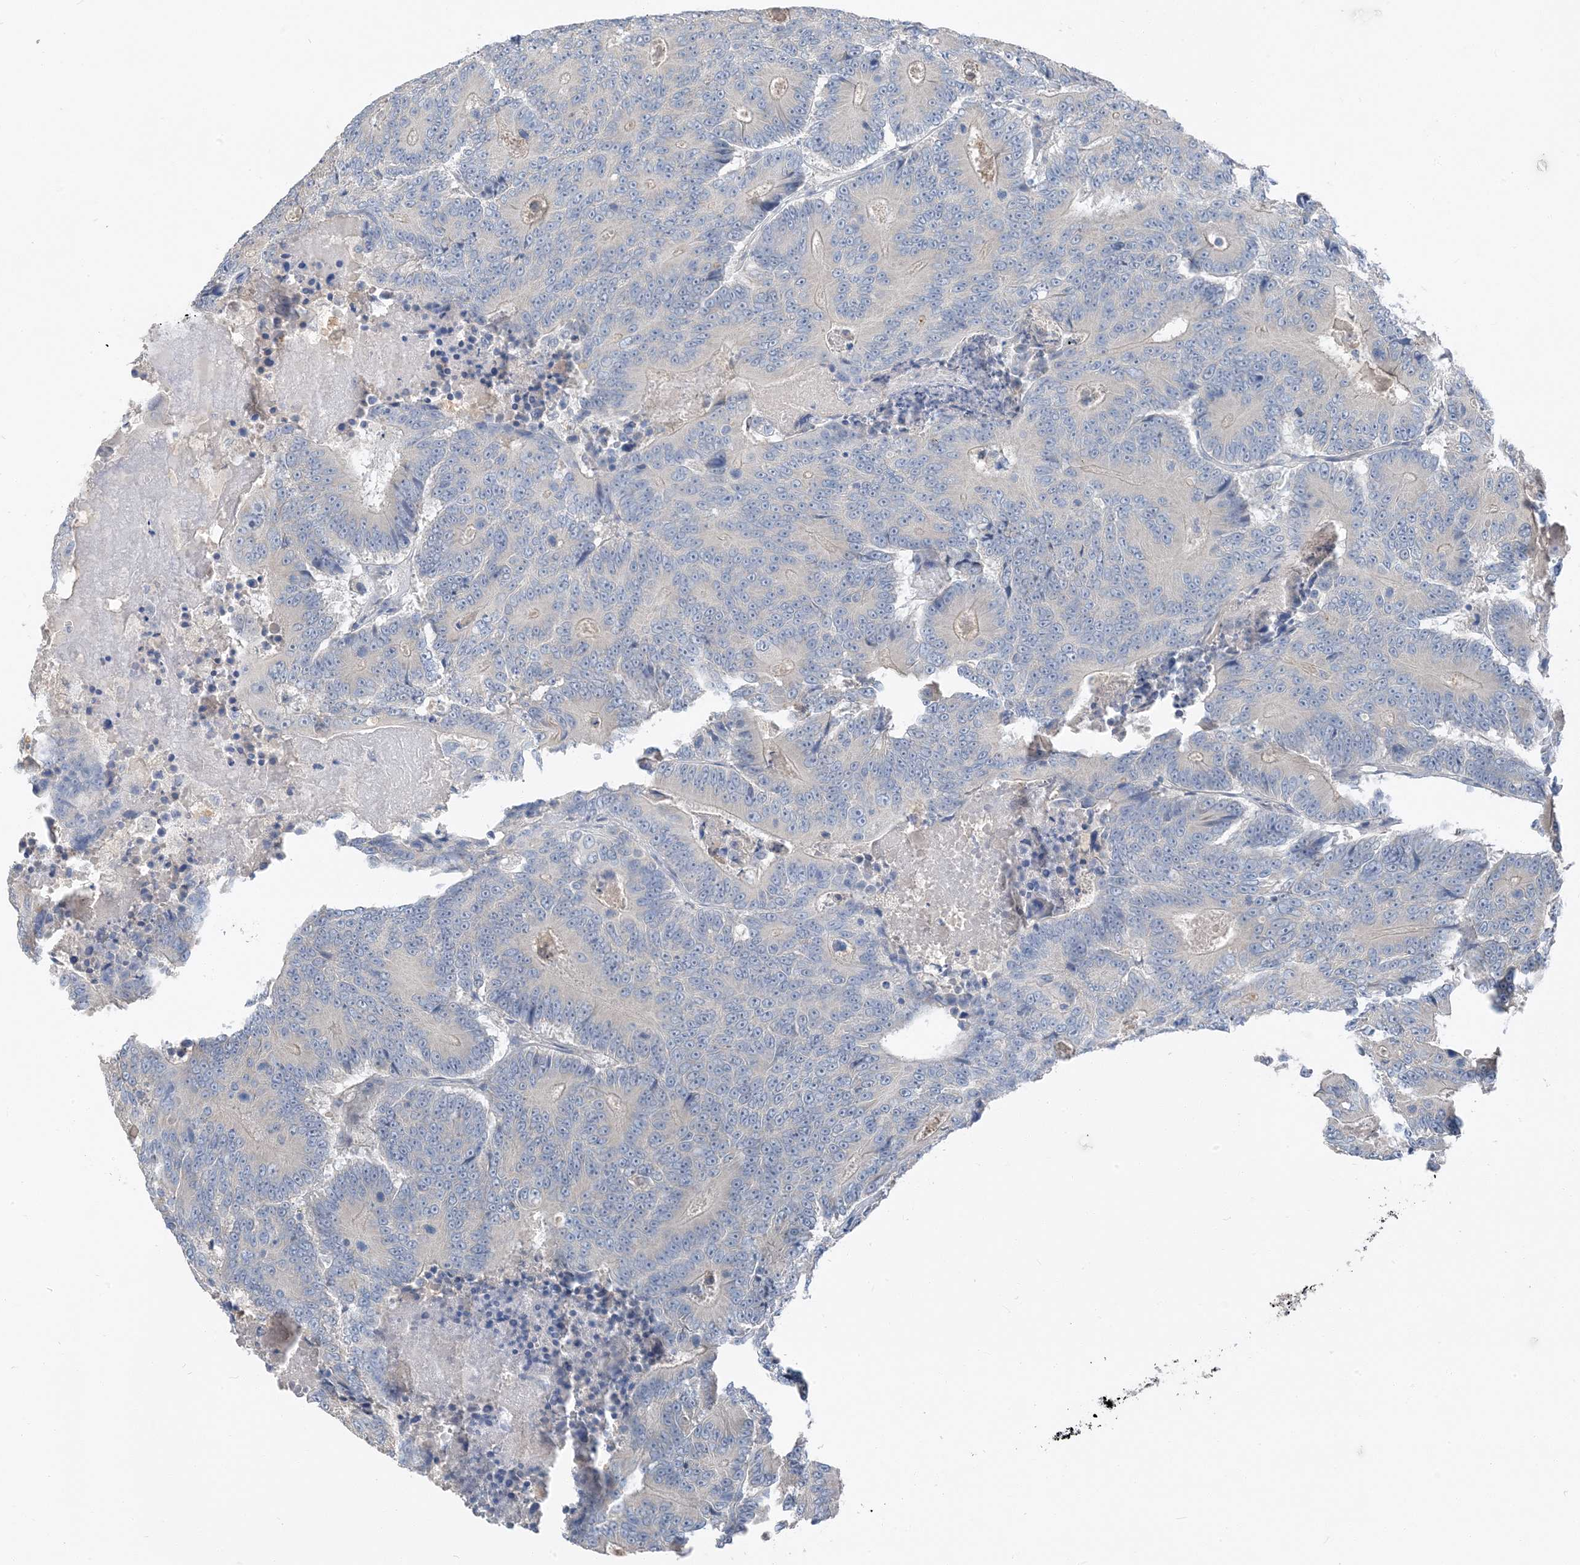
{"staining": {"intensity": "negative", "quantity": "none", "location": "none"}, "tissue": "colorectal cancer", "cell_type": "Tumor cells", "image_type": "cancer", "snomed": [{"axis": "morphology", "description": "Adenocarcinoma, NOS"}, {"axis": "topography", "description": "Colon"}], "caption": "A high-resolution photomicrograph shows IHC staining of adenocarcinoma (colorectal), which demonstrates no significant positivity in tumor cells. (Immunohistochemistry, brightfield microscopy, high magnification).", "gene": "NCOA7", "patient": {"sex": "male", "age": 83}}